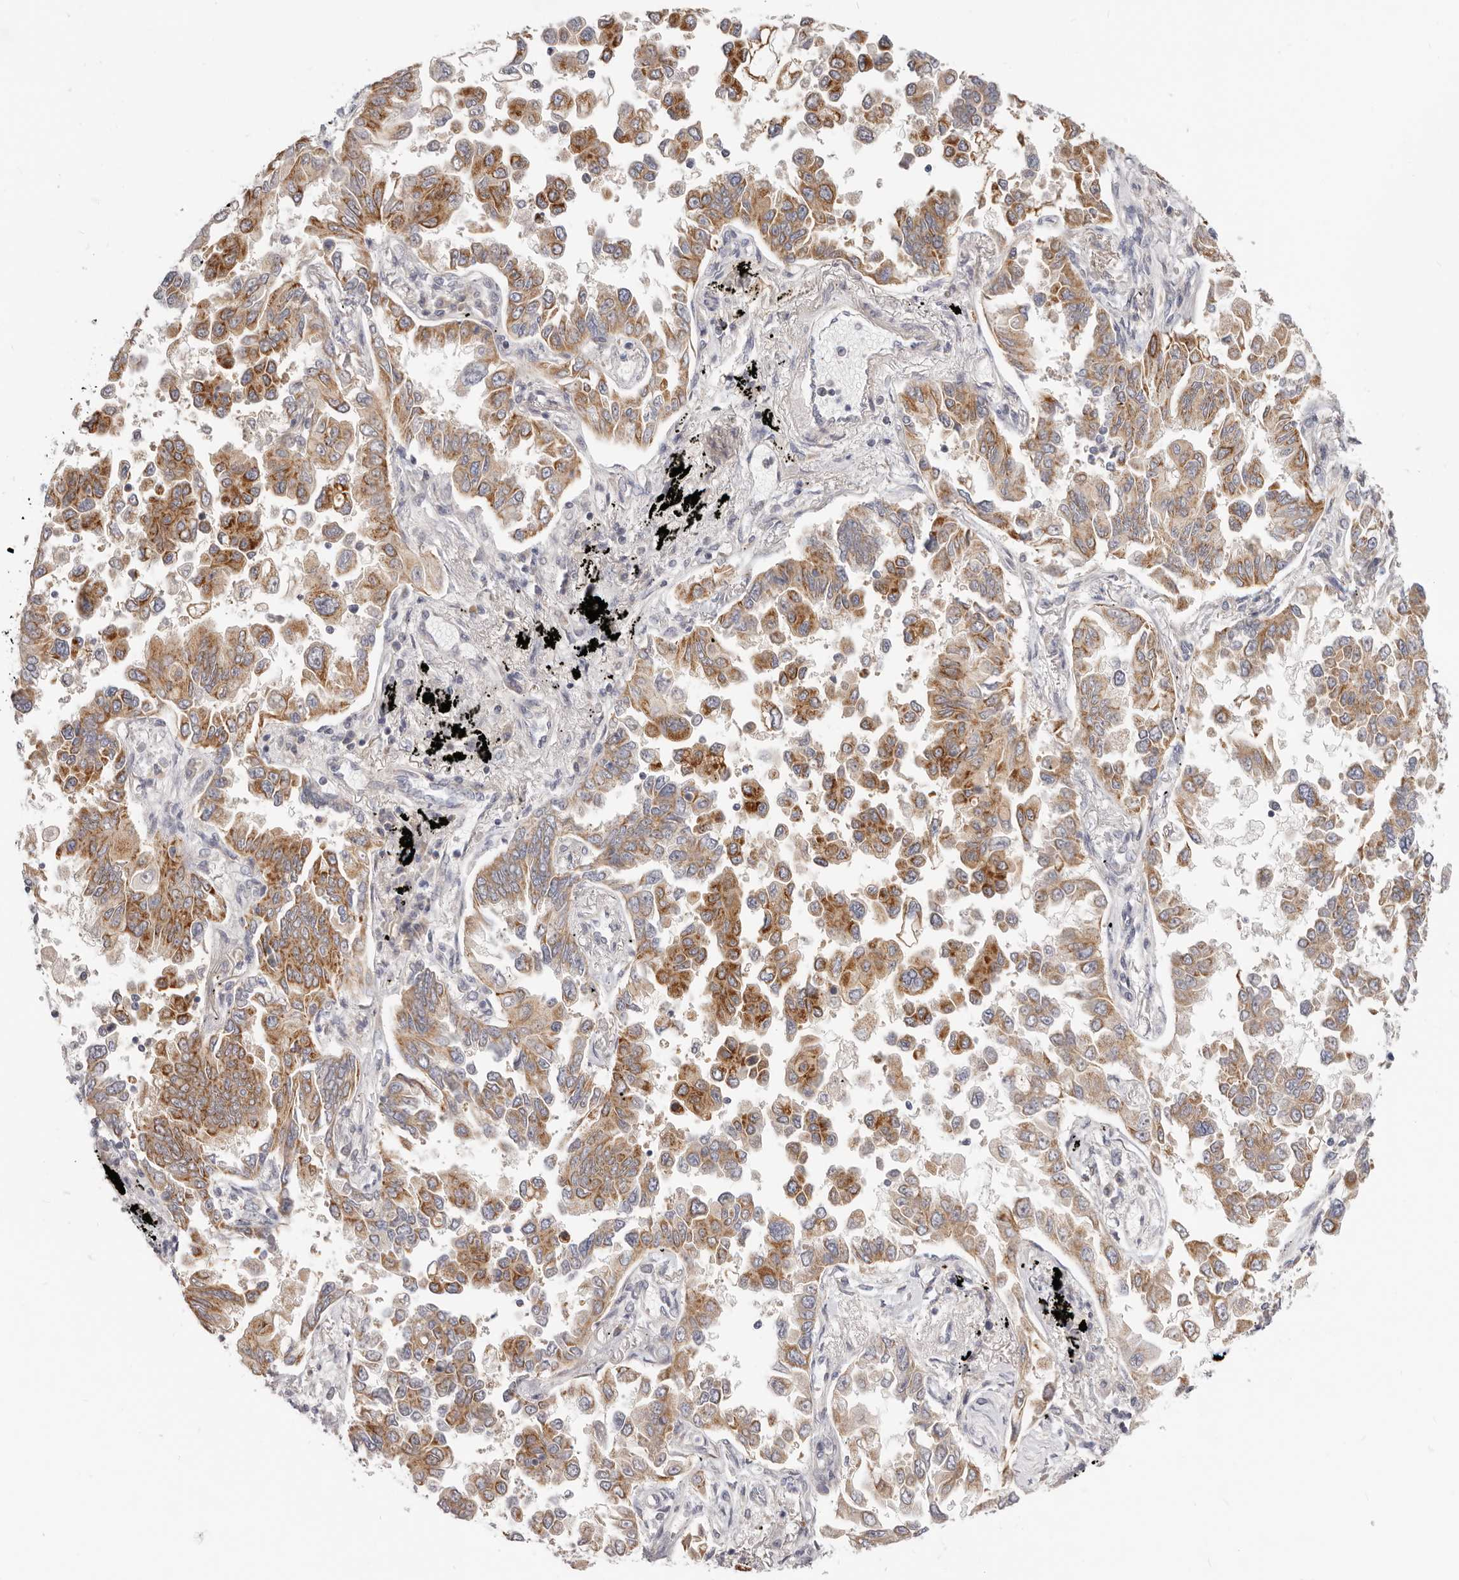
{"staining": {"intensity": "moderate", "quantity": ">75%", "location": "cytoplasmic/membranous"}, "tissue": "lung cancer", "cell_type": "Tumor cells", "image_type": "cancer", "snomed": [{"axis": "morphology", "description": "Adenocarcinoma, NOS"}, {"axis": "topography", "description": "Lung"}], "caption": "Protein expression analysis of lung cancer (adenocarcinoma) displays moderate cytoplasmic/membranous staining in approximately >75% of tumor cells.", "gene": "TFB2M", "patient": {"sex": "female", "age": 67}}